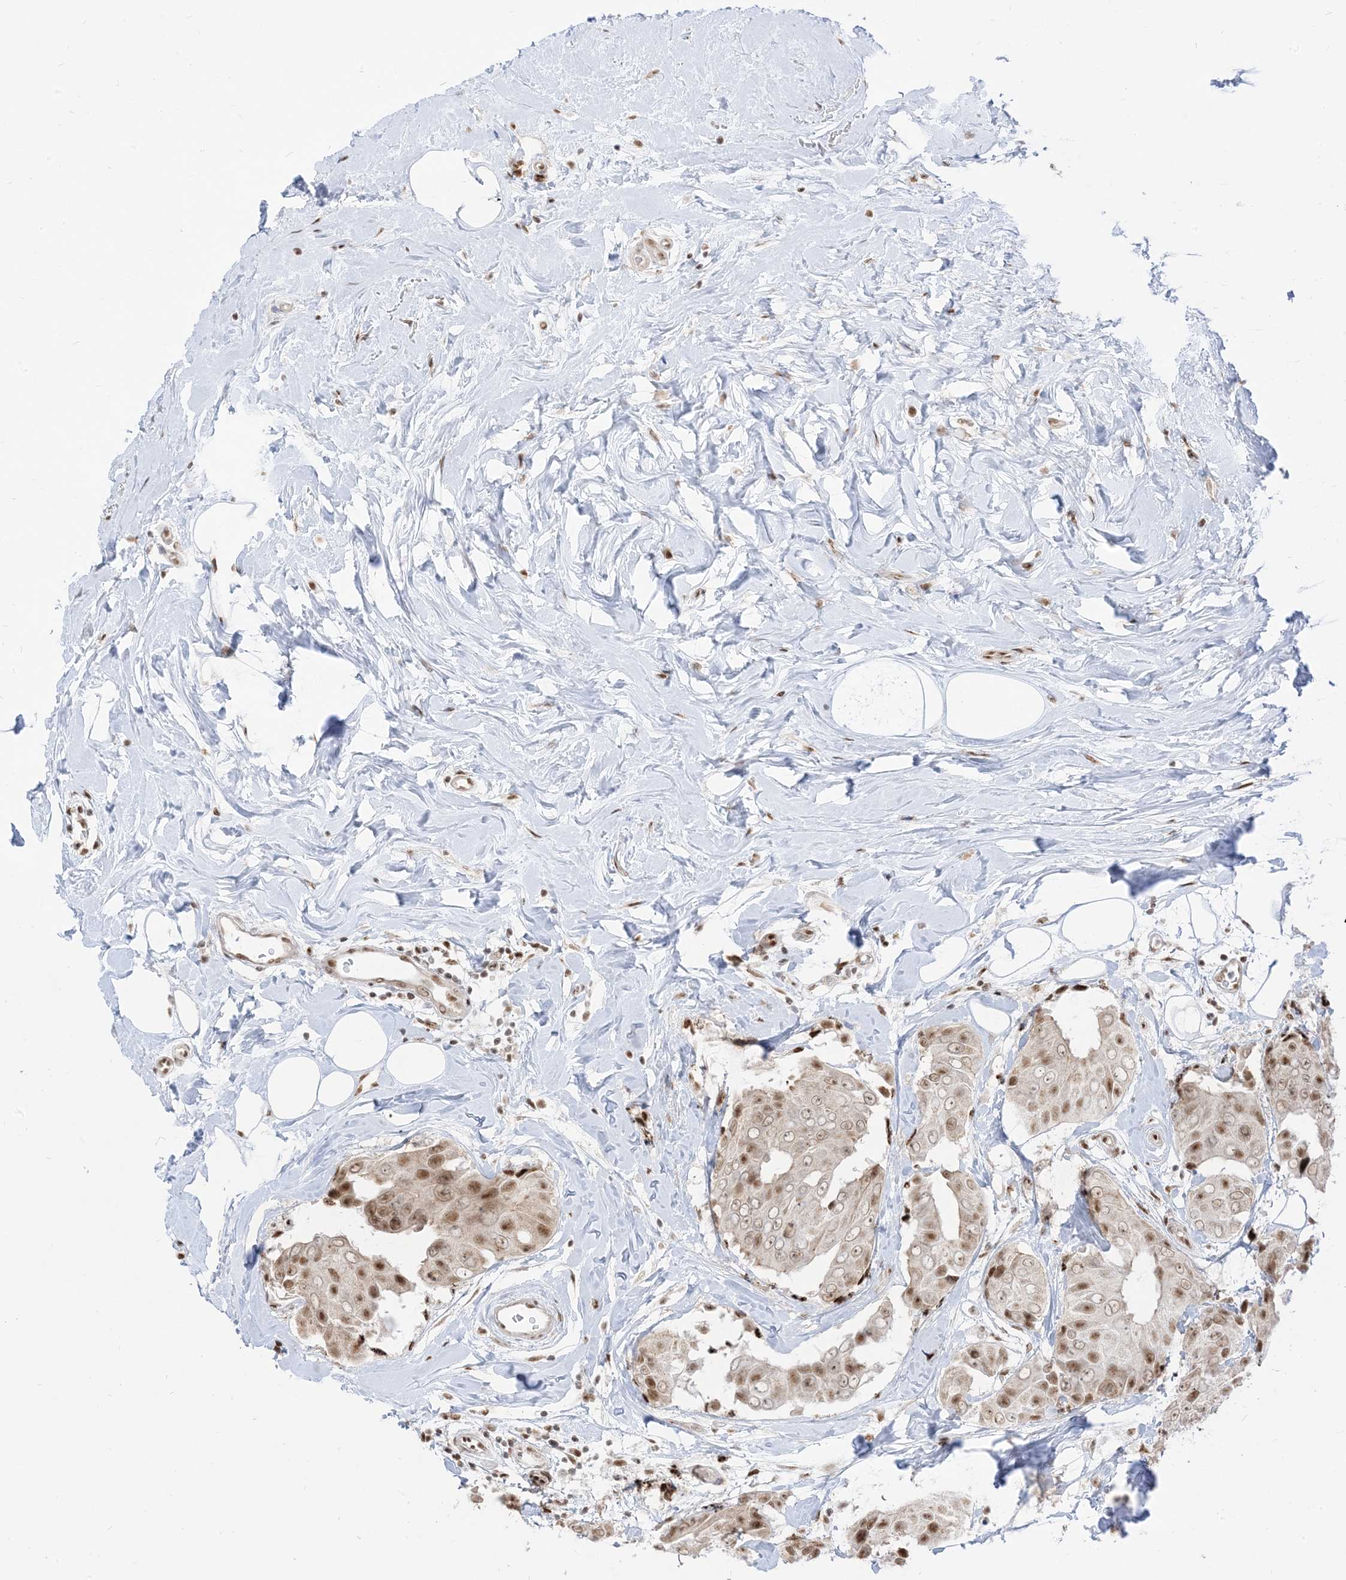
{"staining": {"intensity": "moderate", "quantity": ">75%", "location": "nuclear"}, "tissue": "breast cancer", "cell_type": "Tumor cells", "image_type": "cancer", "snomed": [{"axis": "morphology", "description": "Normal tissue, NOS"}, {"axis": "morphology", "description": "Duct carcinoma"}, {"axis": "topography", "description": "Breast"}], "caption": "Immunohistochemistry photomicrograph of neoplastic tissue: human breast cancer (intraductal carcinoma) stained using IHC reveals medium levels of moderate protein expression localized specifically in the nuclear of tumor cells, appearing as a nuclear brown color.", "gene": "ARGLU1", "patient": {"sex": "female", "age": 39}}